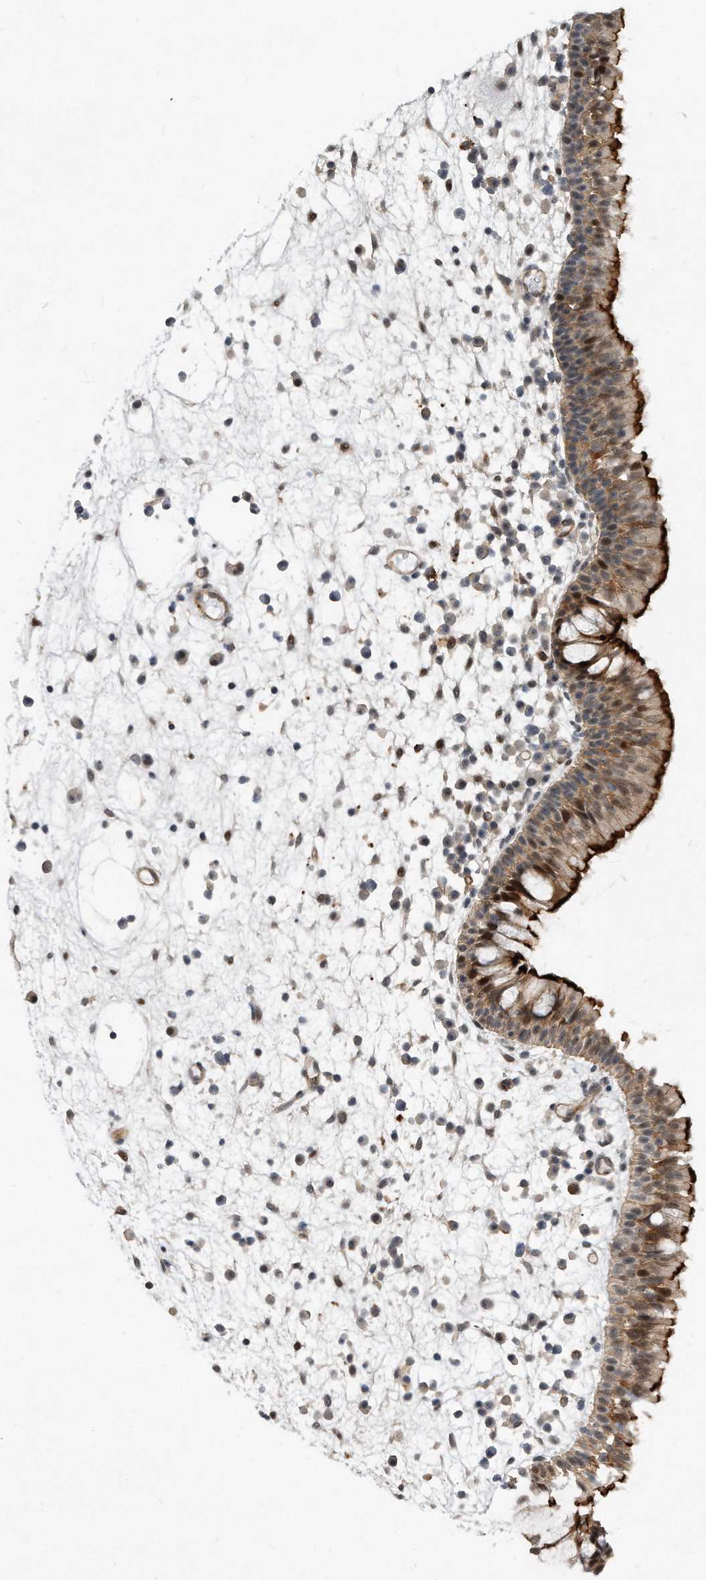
{"staining": {"intensity": "strong", "quantity": "25%-75%", "location": "cytoplasmic/membranous,nuclear"}, "tissue": "nasopharynx", "cell_type": "Respiratory epithelial cells", "image_type": "normal", "snomed": [{"axis": "morphology", "description": "Normal tissue, NOS"}, {"axis": "morphology", "description": "Inflammation, NOS"}, {"axis": "morphology", "description": "Malignant melanoma, Metastatic site"}, {"axis": "topography", "description": "Nasopharynx"}], "caption": "Normal nasopharynx was stained to show a protein in brown. There is high levels of strong cytoplasmic/membranous,nuclear staining in approximately 25%-75% of respiratory epithelial cells. The staining was performed using DAB, with brown indicating positive protein expression. Nuclei are stained blue with hematoxylin.", "gene": "PGBD2", "patient": {"sex": "male", "age": 70}}